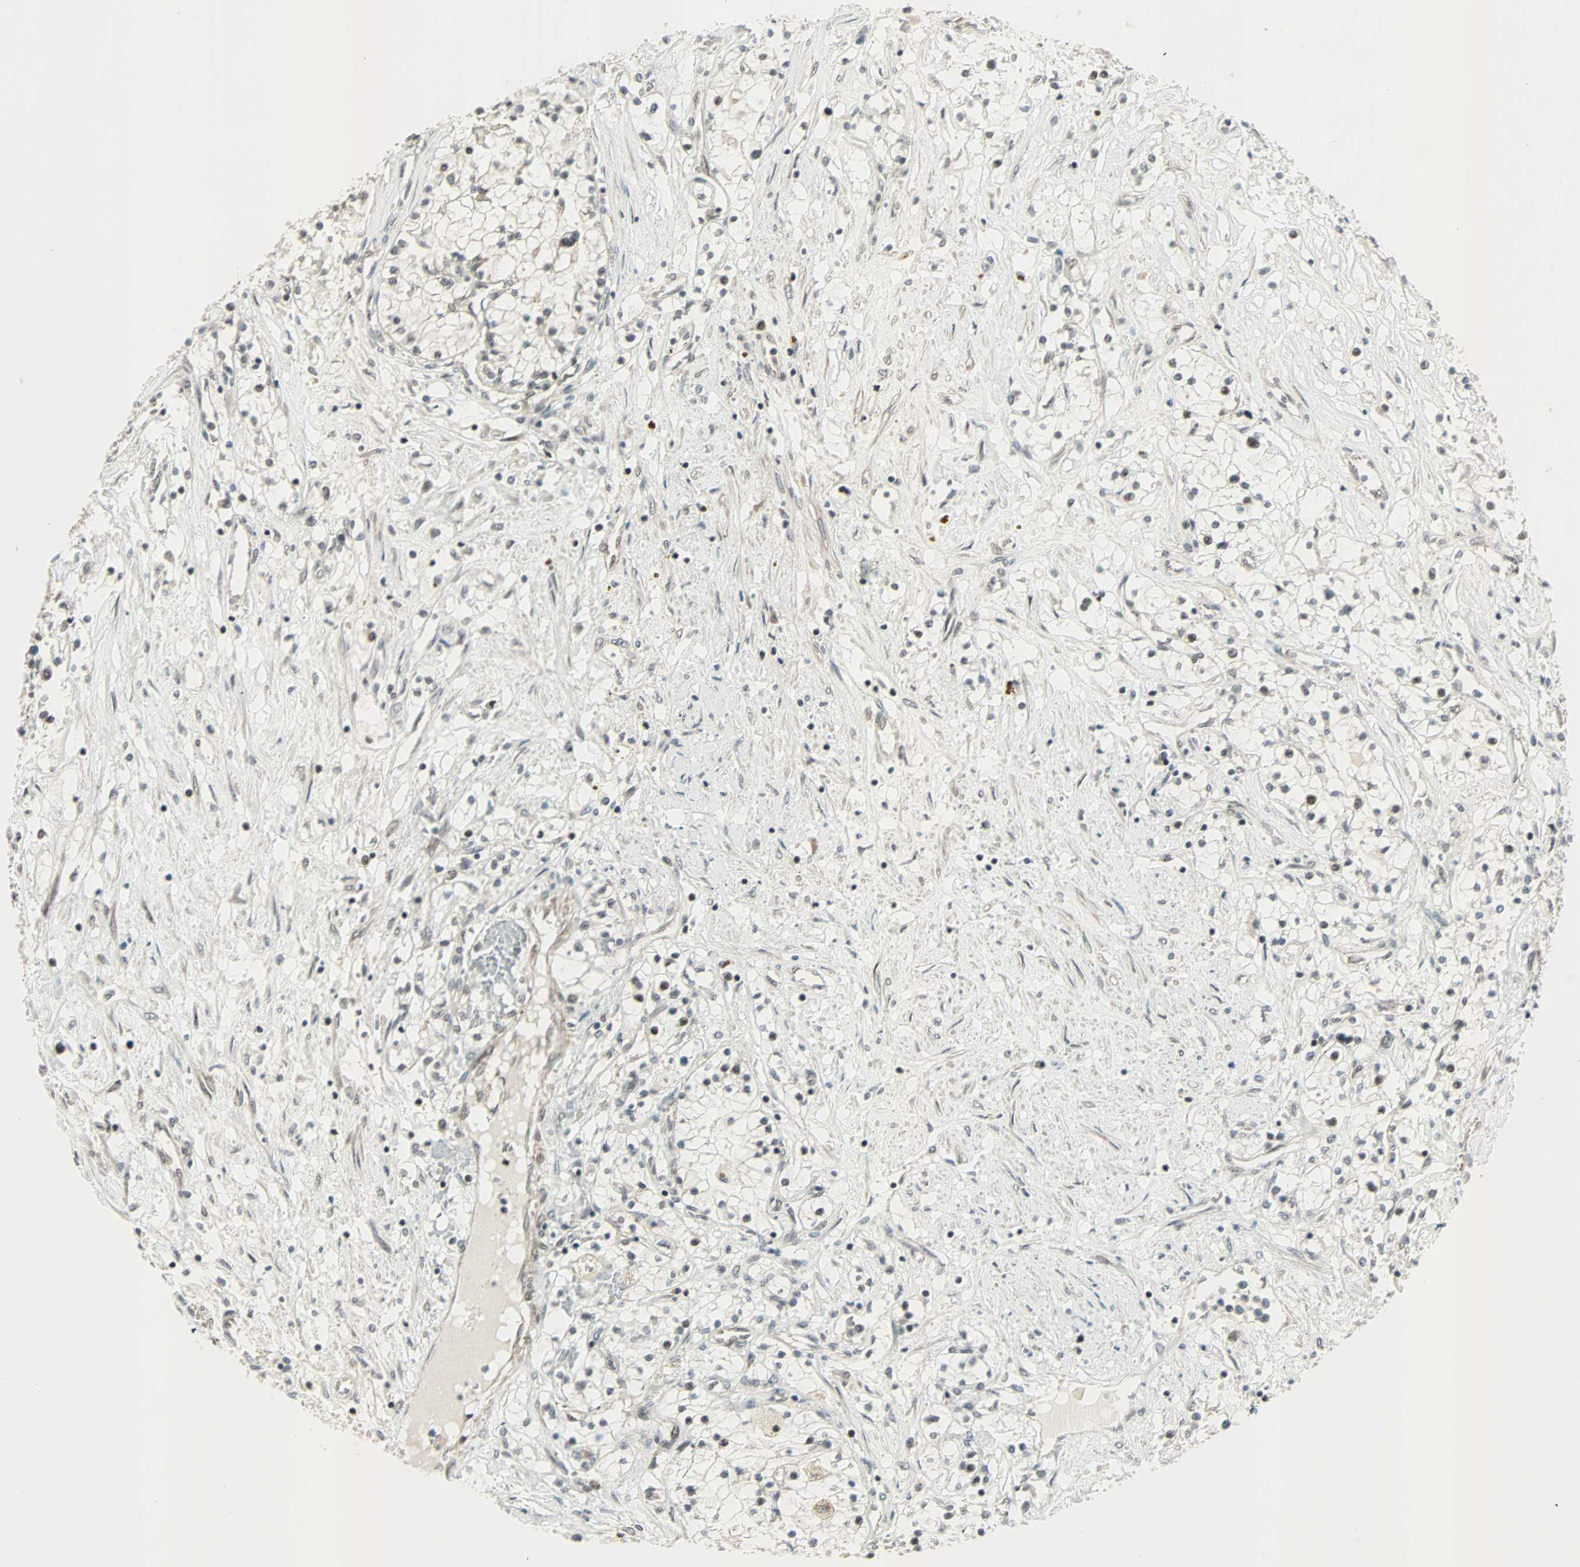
{"staining": {"intensity": "weak", "quantity": "25%-75%", "location": "cytoplasmic/membranous,nuclear"}, "tissue": "renal cancer", "cell_type": "Tumor cells", "image_type": "cancer", "snomed": [{"axis": "morphology", "description": "Adenocarcinoma, NOS"}, {"axis": "topography", "description": "Kidney"}], "caption": "IHC of human renal adenocarcinoma demonstrates low levels of weak cytoplasmic/membranous and nuclear staining in about 25%-75% of tumor cells.", "gene": "CBX4", "patient": {"sex": "male", "age": 68}}